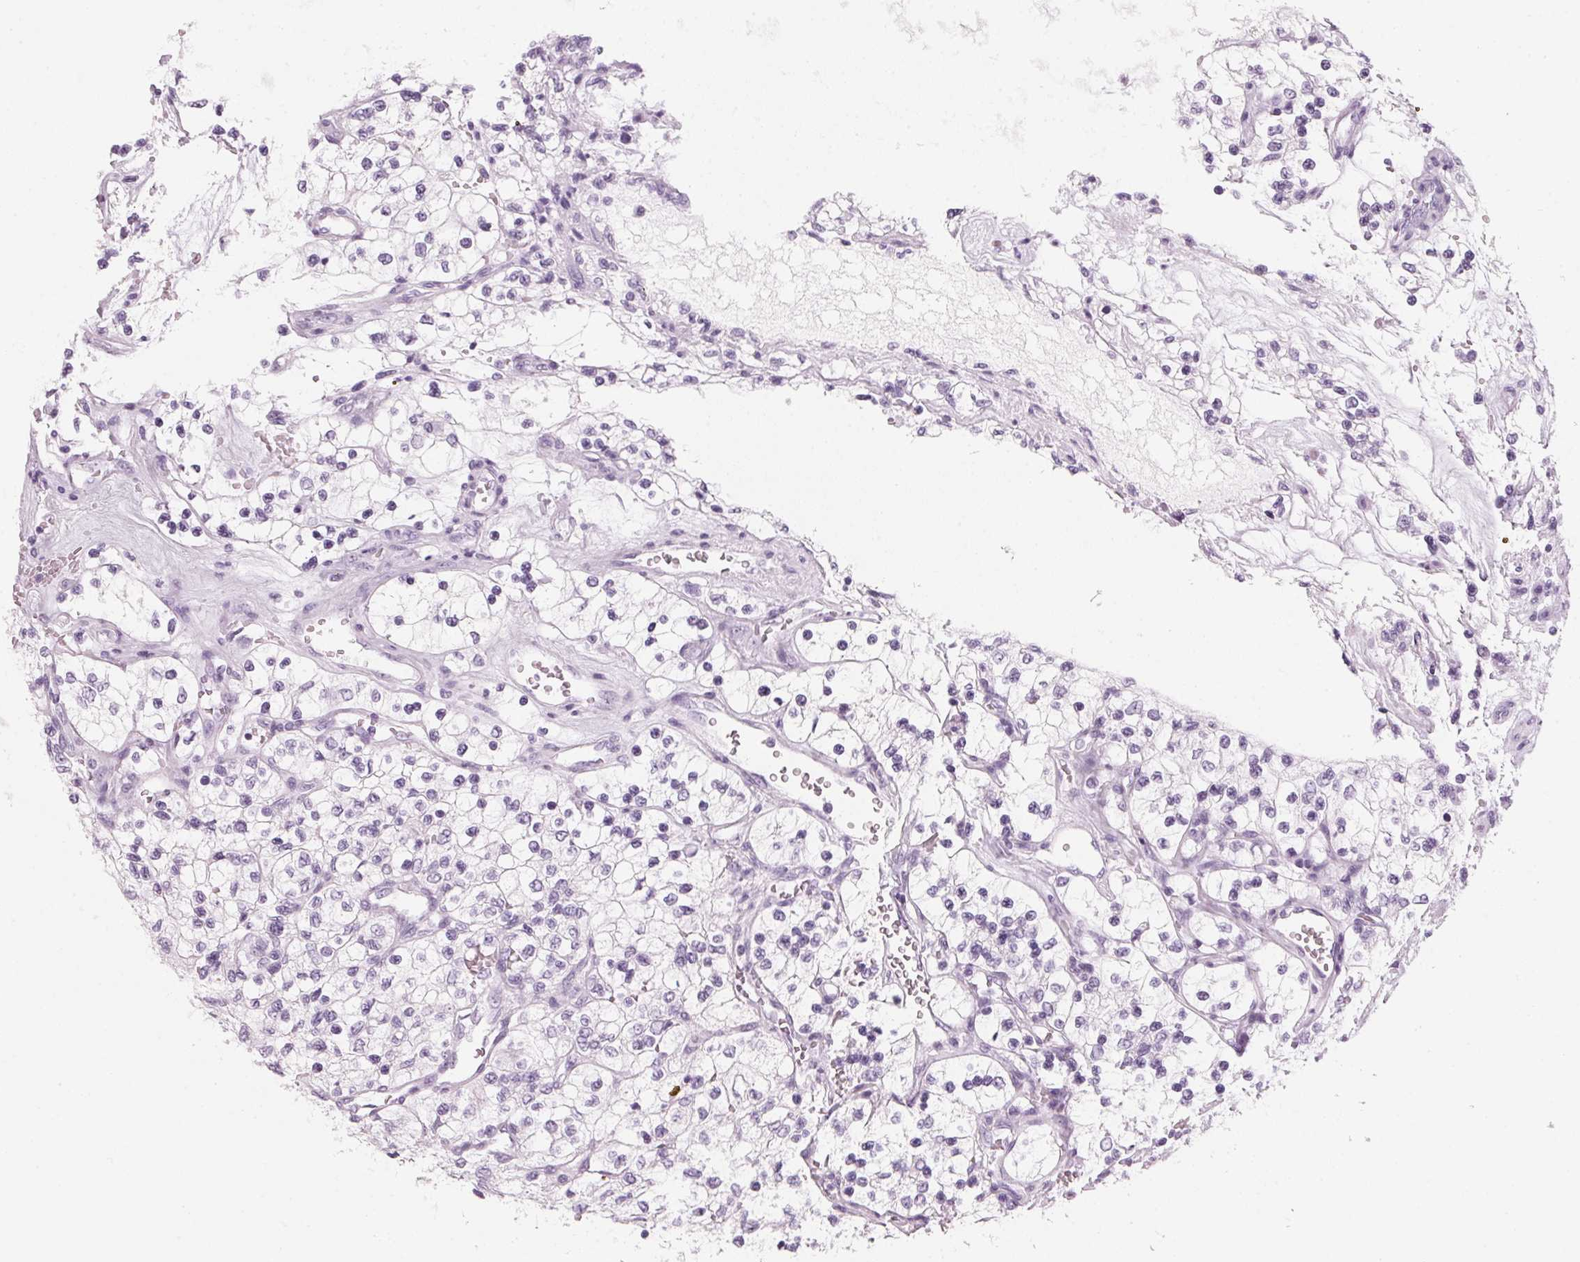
{"staining": {"intensity": "negative", "quantity": "none", "location": "none"}, "tissue": "renal cancer", "cell_type": "Tumor cells", "image_type": "cancer", "snomed": [{"axis": "morphology", "description": "Adenocarcinoma, NOS"}, {"axis": "topography", "description": "Kidney"}], "caption": "Immunohistochemistry micrograph of human renal adenocarcinoma stained for a protein (brown), which exhibits no staining in tumor cells.", "gene": "DNTTIP2", "patient": {"sex": "female", "age": 69}}